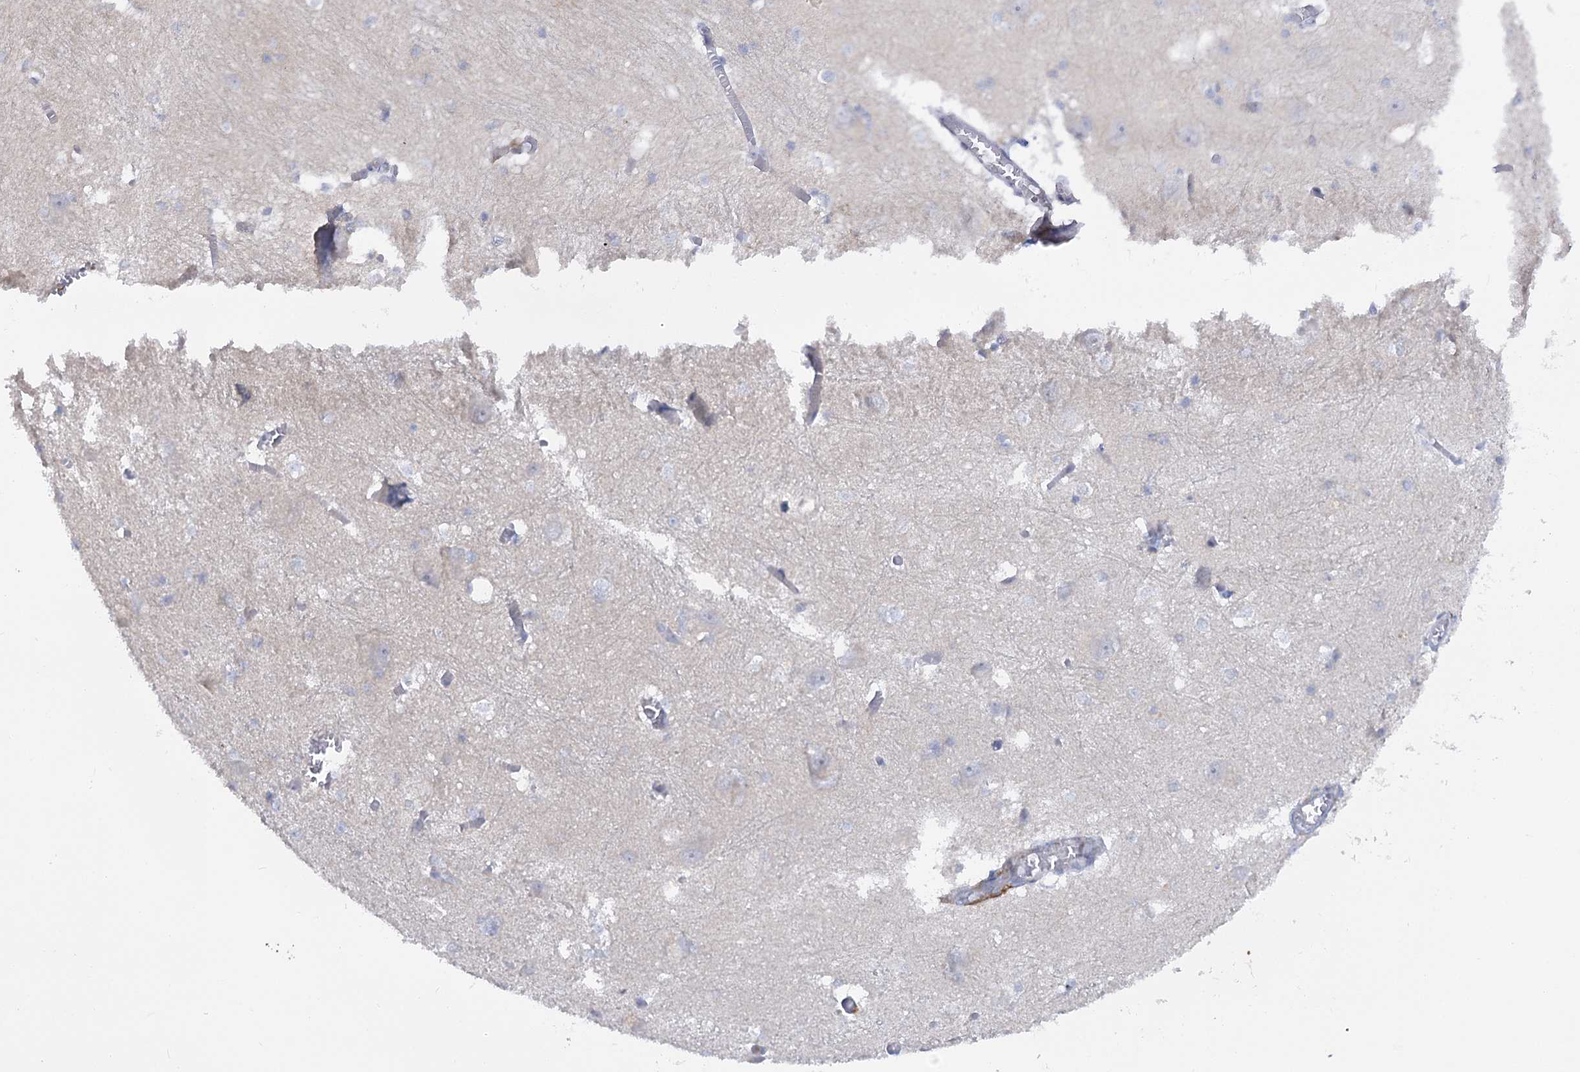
{"staining": {"intensity": "strong", "quantity": "<25%", "location": "cytoplasmic/membranous"}, "tissue": "caudate", "cell_type": "Glial cells", "image_type": "normal", "snomed": [{"axis": "morphology", "description": "Normal tissue, NOS"}, {"axis": "topography", "description": "Lateral ventricle wall"}], "caption": "Unremarkable caudate shows strong cytoplasmic/membranous expression in approximately <25% of glial cells, visualized by immunohistochemistry.", "gene": "PIWIL4", "patient": {"sex": "male", "age": 37}}